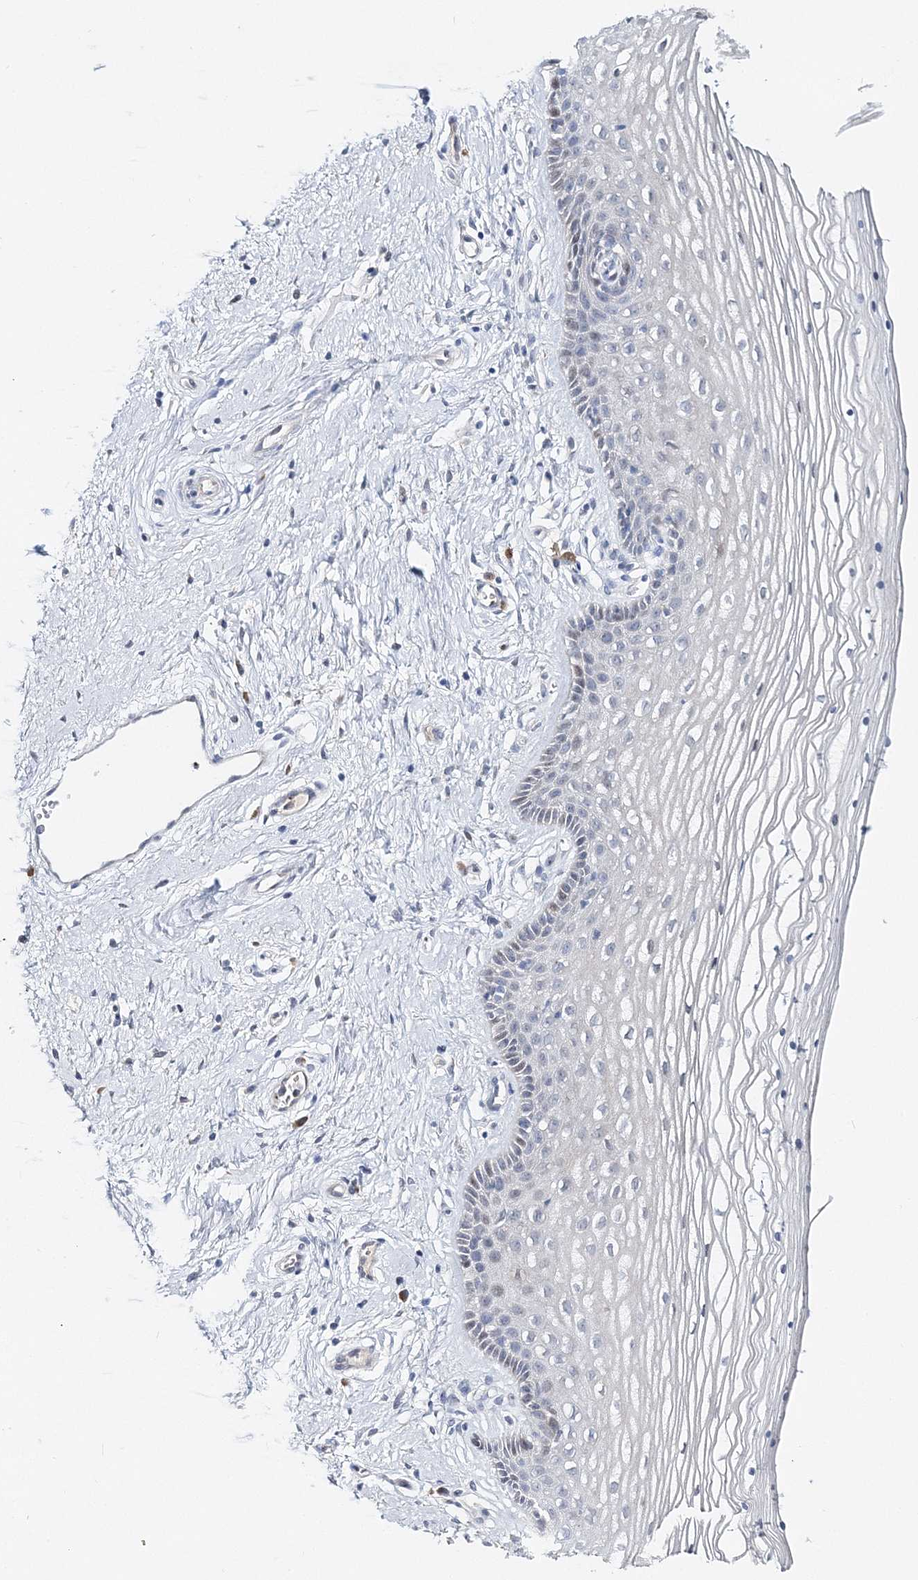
{"staining": {"intensity": "negative", "quantity": "none", "location": "none"}, "tissue": "vagina", "cell_type": "Squamous epithelial cells", "image_type": "normal", "snomed": [{"axis": "morphology", "description": "Normal tissue, NOS"}, {"axis": "topography", "description": "Vagina"}], "caption": "Immunohistochemical staining of normal human vagina shows no significant expression in squamous epithelial cells. Brightfield microscopy of immunohistochemistry (IHC) stained with DAB (brown) and hematoxylin (blue), captured at high magnification.", "gene": "MYOZ2", "patient": {"sex": "female", "age": 46}}